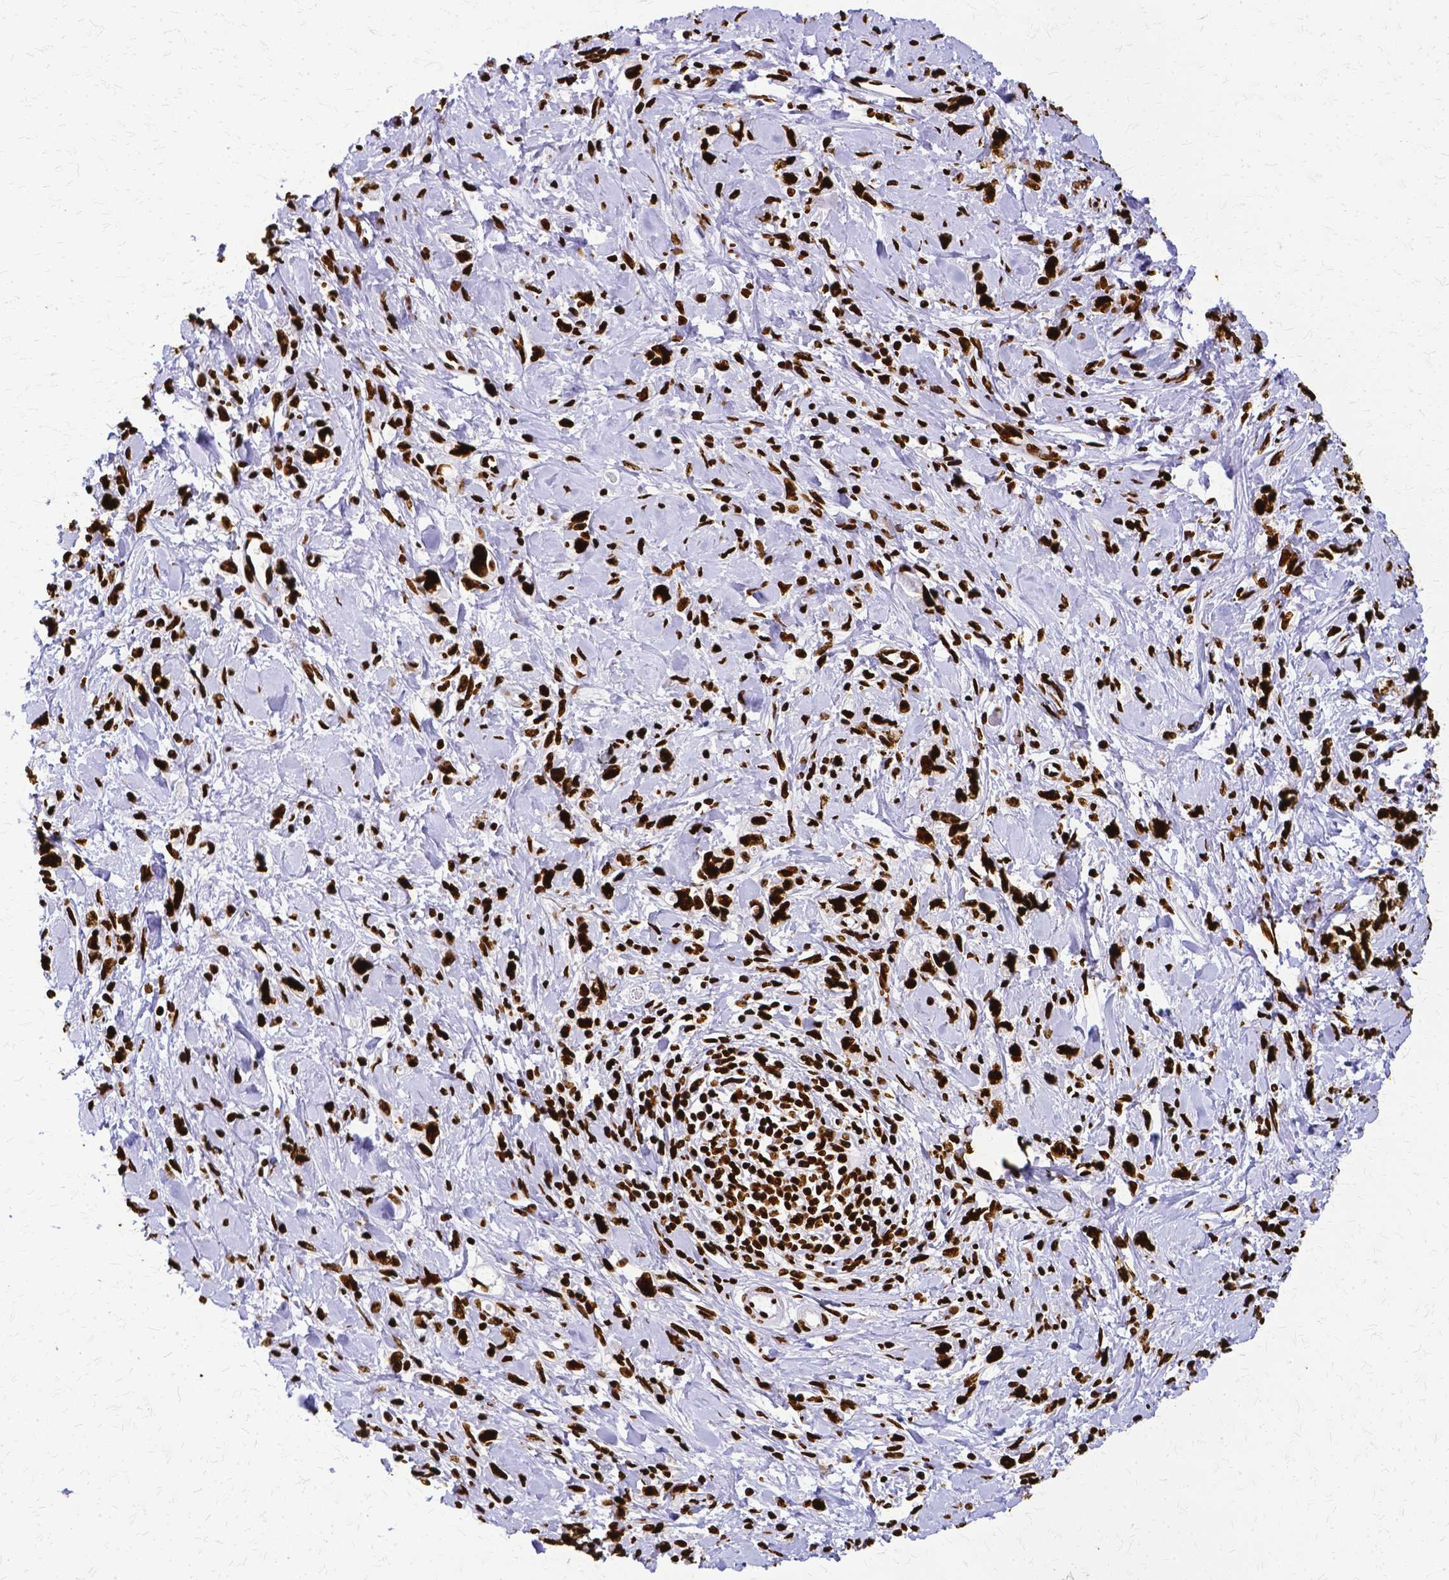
{"staining": {"intensity": "strong", "quantity": ">75%", "location": "nuclear"}, "tissue": "stomach cancer", "cell_type": "Tumor cells", "image_type": "cancer", "snomed": [{"axis": "morphology", "description": "Adenocarcinoma, NOS"}, {"axis": "topography", "description": "Stomach"}], "caption": "Stomach cancer (adenocarcinoma) was stained to show a protein in brown. There is high levels of strong nuclear expression in approximately >75% of tumor cells.", "gene": "SFPQ", "patient": {"sex": "female", "age": 76}}